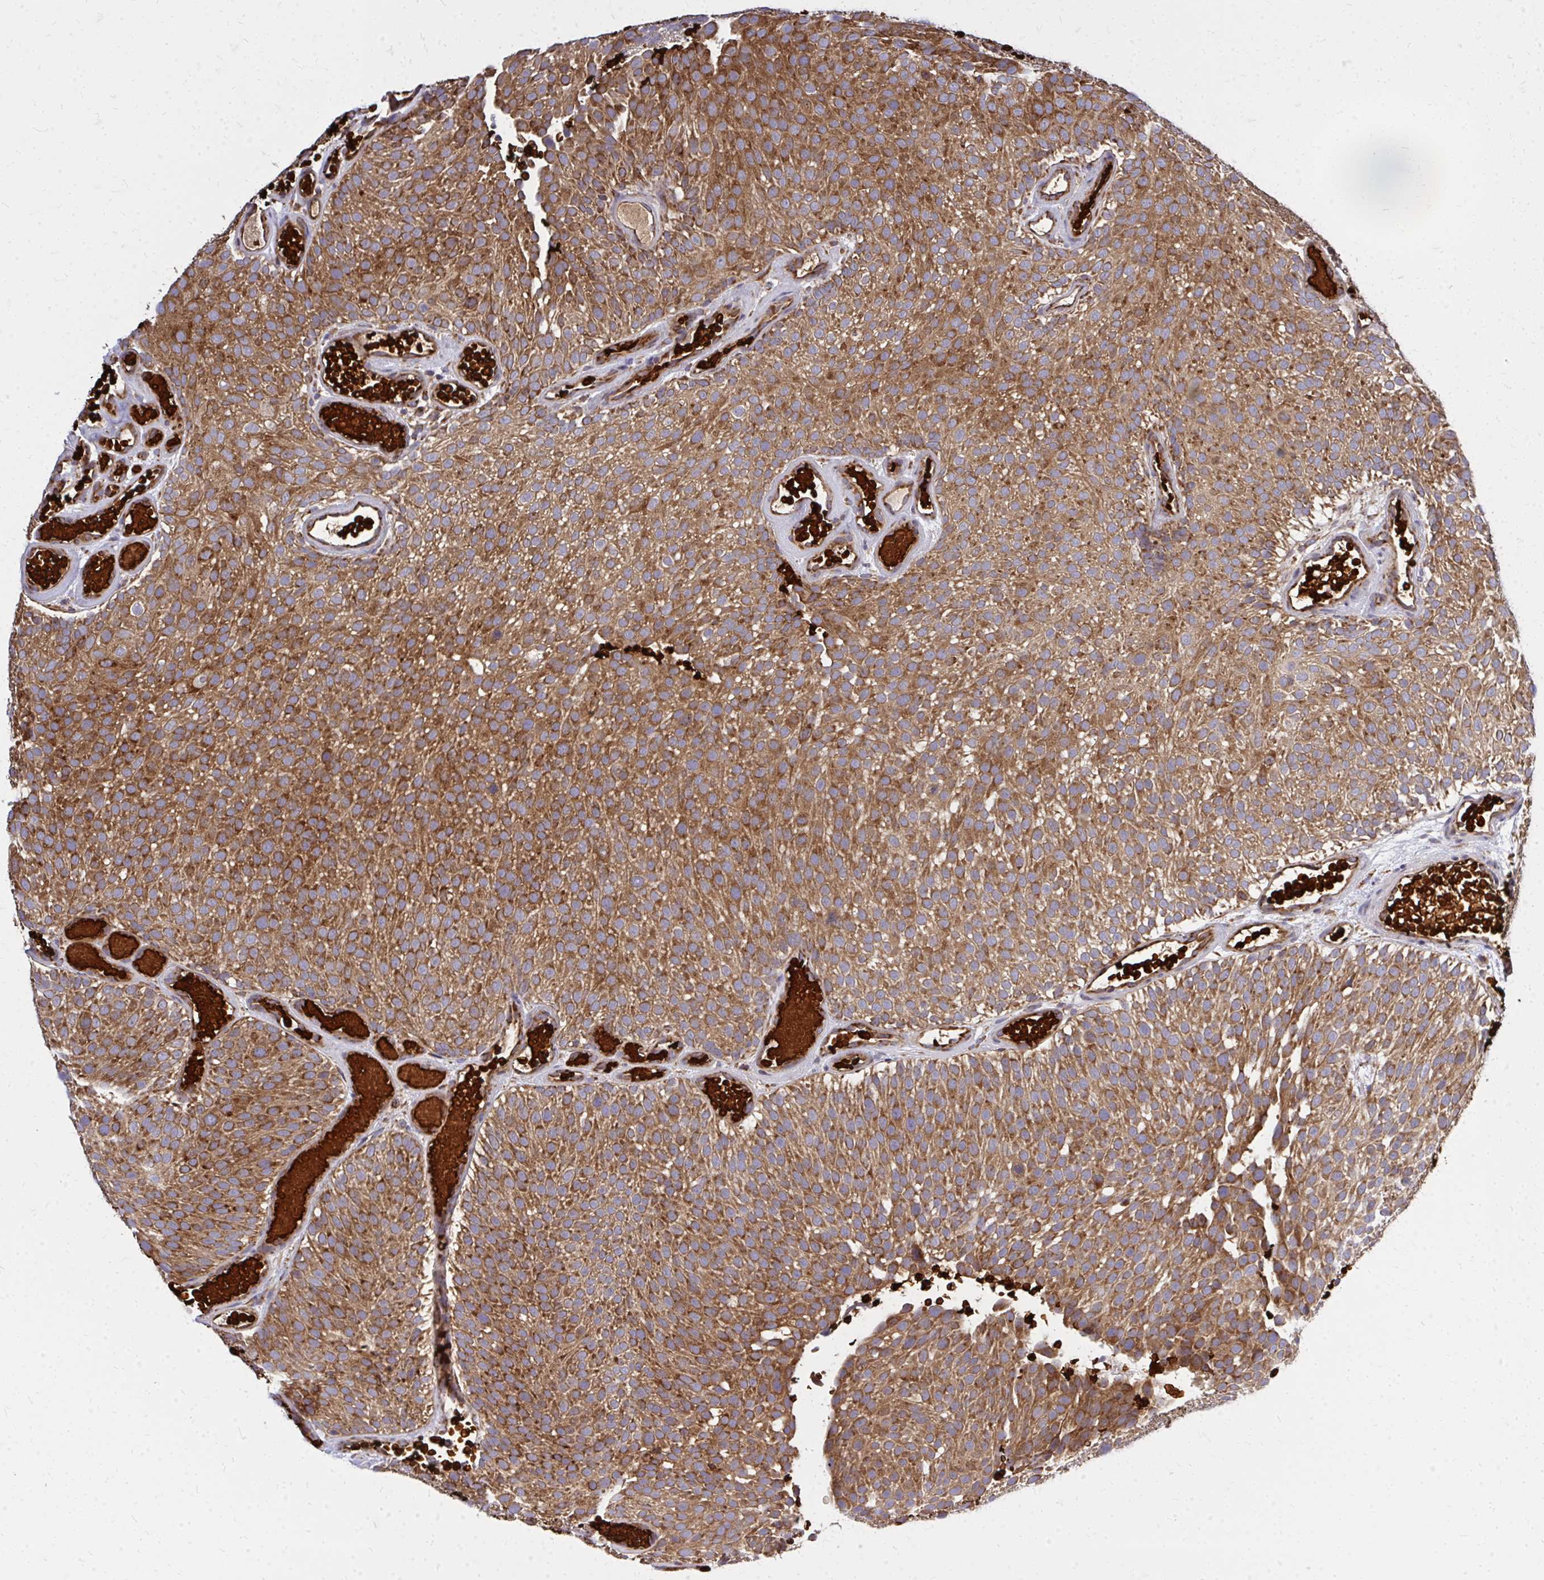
{"staining": {"intensity": "strong", "quantity": ">75%", "location": "cytoplasmic/membranous"}, "tissue": "urothelial cancer", "cell_type": "Tumor cells", "image_type": "cancer", "snomed": [{"axis": "morphology", "description": "Urothelial carcinoma, Low grade"}, {"axis": "topography", "description": "Urinary bladder"}], "caption": "Strong cytoplasmic/membranous protein staining is present in approximately >75% of tumor cells in urothelial cancer.", "gene": "PDK4", "patient": {"sex": "male", "age": 78}}